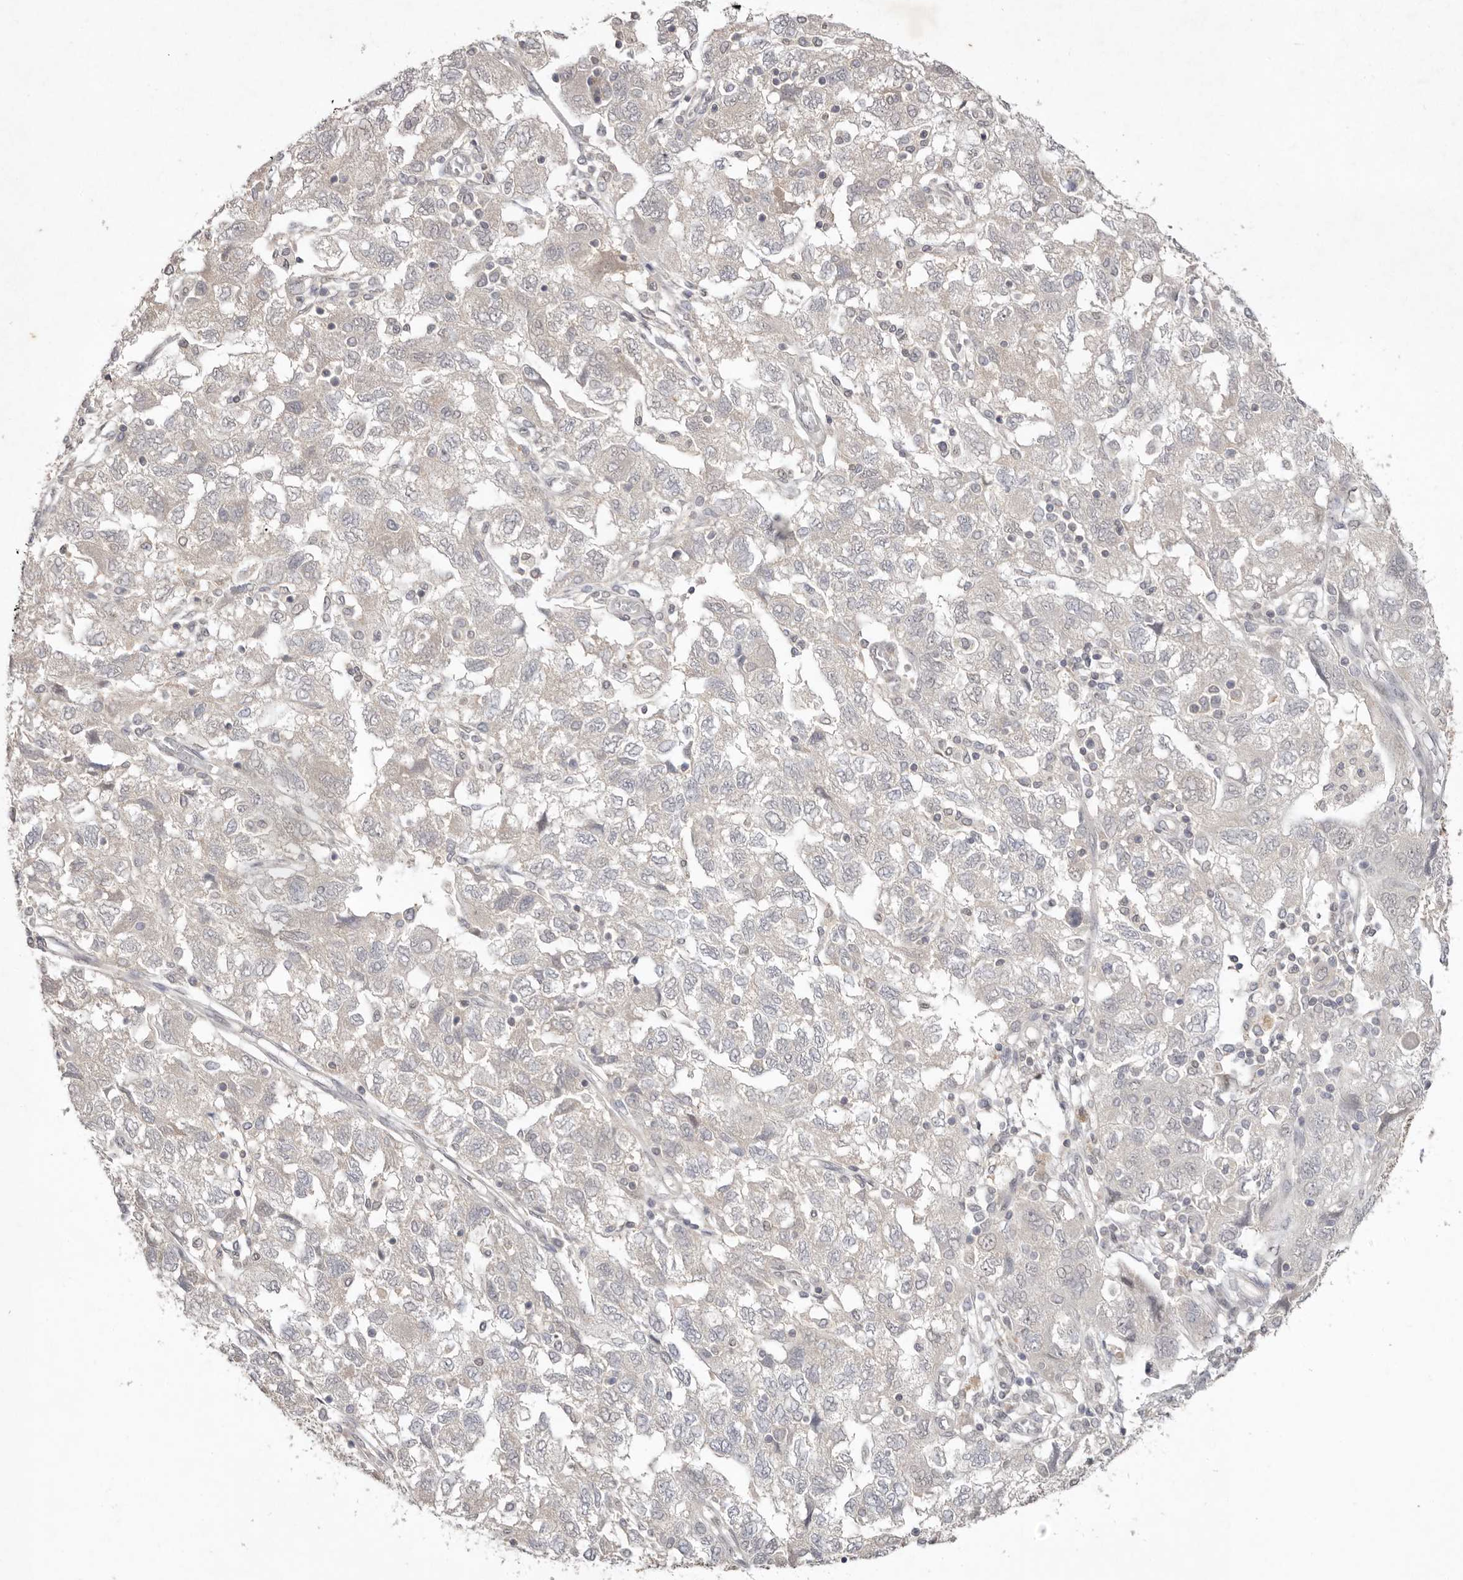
{"staining": {"intensity": "negative", "quantity": "none", "location": "none"}, "tissue": "ovarian cancer", "cell_type": "Tumor cells", "image_type": "cancer", "snomed": [{"axis": "morphology", "description": "Carcinoma, NOS"}, {"axis": "morphology", "description": "Cystadenocarcinoma, serous, NOS"}, {"axis": "topography", "description": "Ovary"}], "caption": "Immunohistochemical staining of ovarian cancer (serous cystadenocarcinoma) exhibits no significant staining in tumor cells.", "gene": "TADA1", "patient": {"sex": "female", "age": 69}}